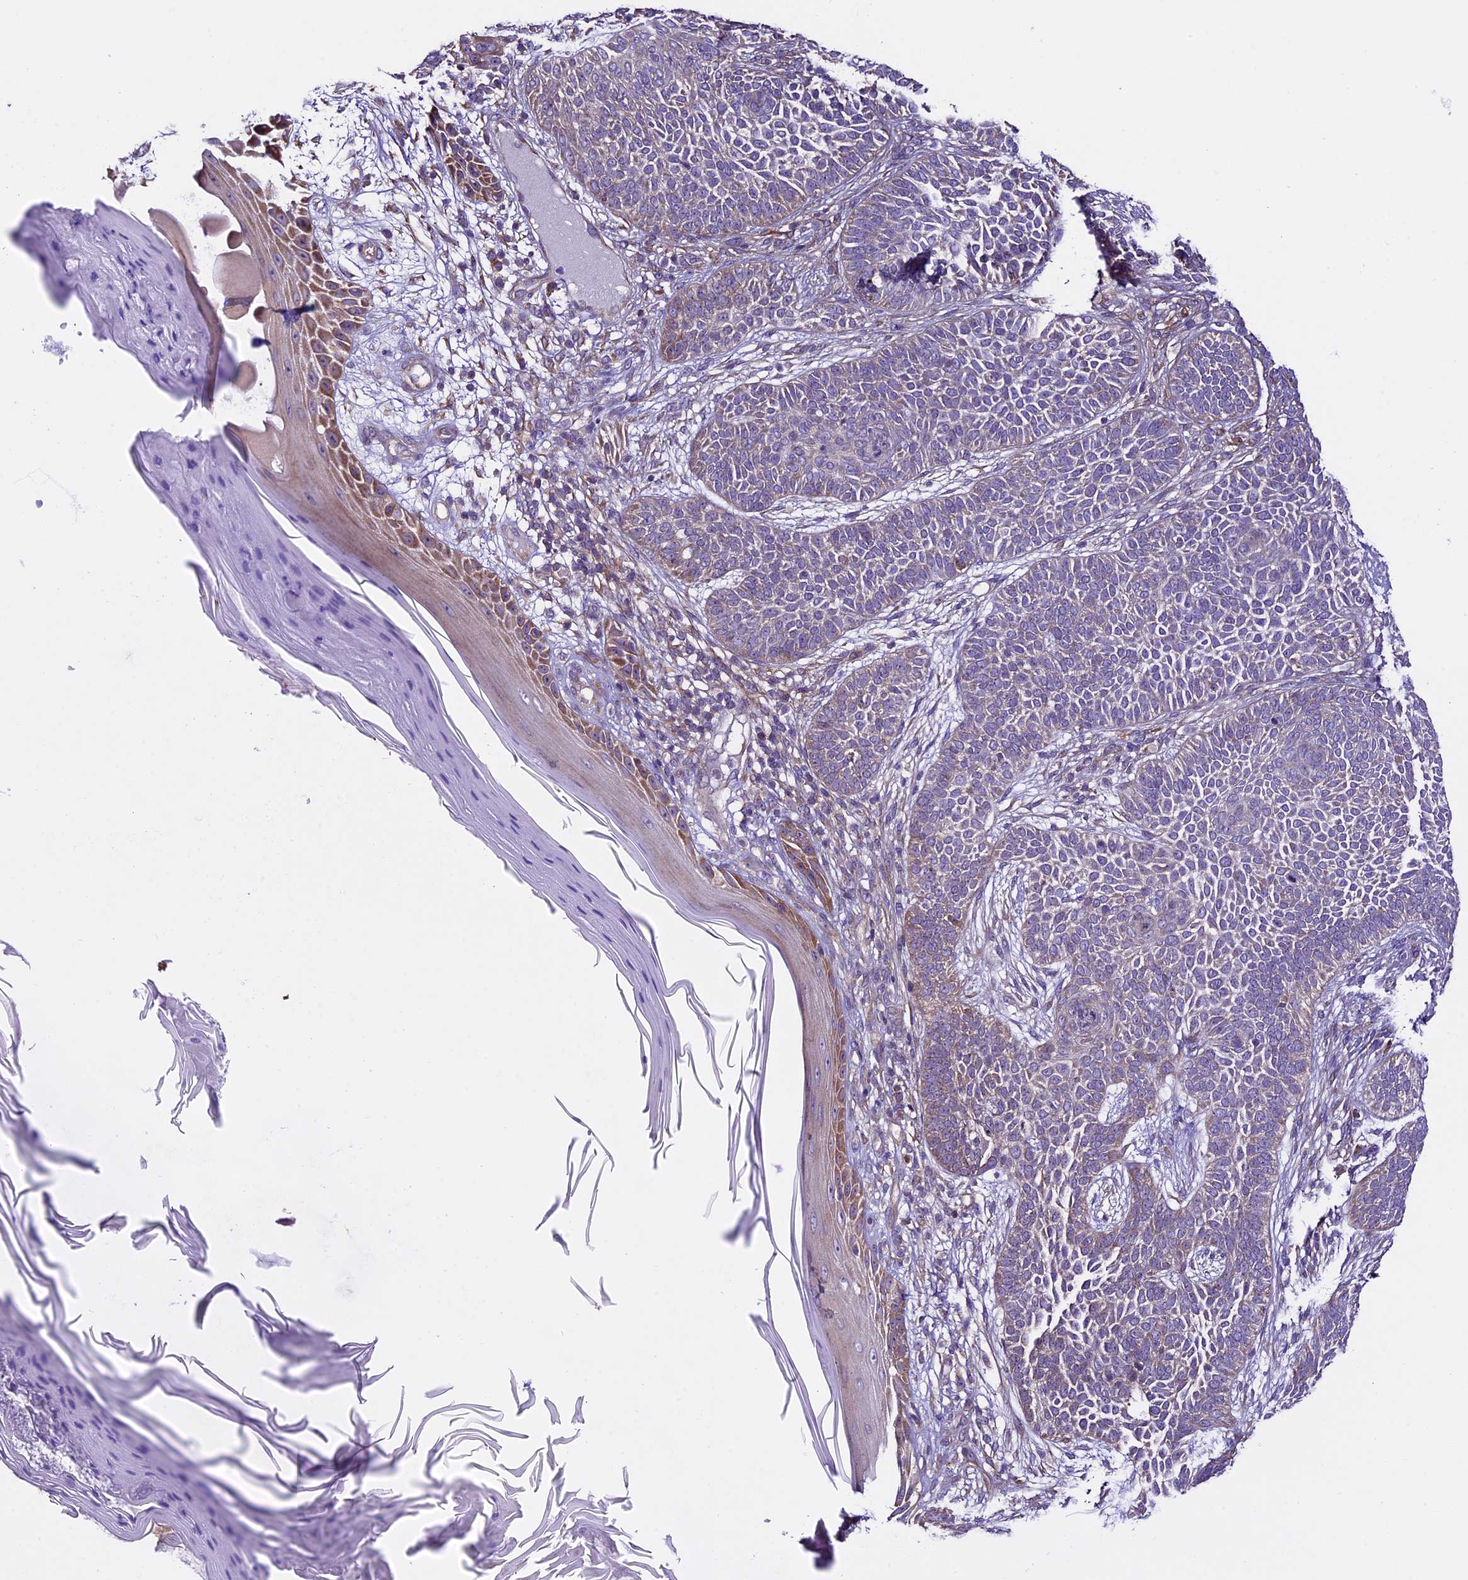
{"staining": {"intensity": "weak", "quantity": "<25%", "location": "cytoplasmic/membranous"}, "tissue": "skin cancer", "cell_type": "Tumor cells", "image_type": "cancer", "snomed": [{"axis": "morphology", "description": "Basal cell carcinoma"}, {"axis": "topography", "description": "Skin"}], "caption": "High power microscopy photomicrograph of an IHC micrograph of skin cancer (basal cell carcinoma), revealing no significant expression in tumor cells.", "gene": "SPIRE1", "patient": {"sex": "male", "age": 85}}